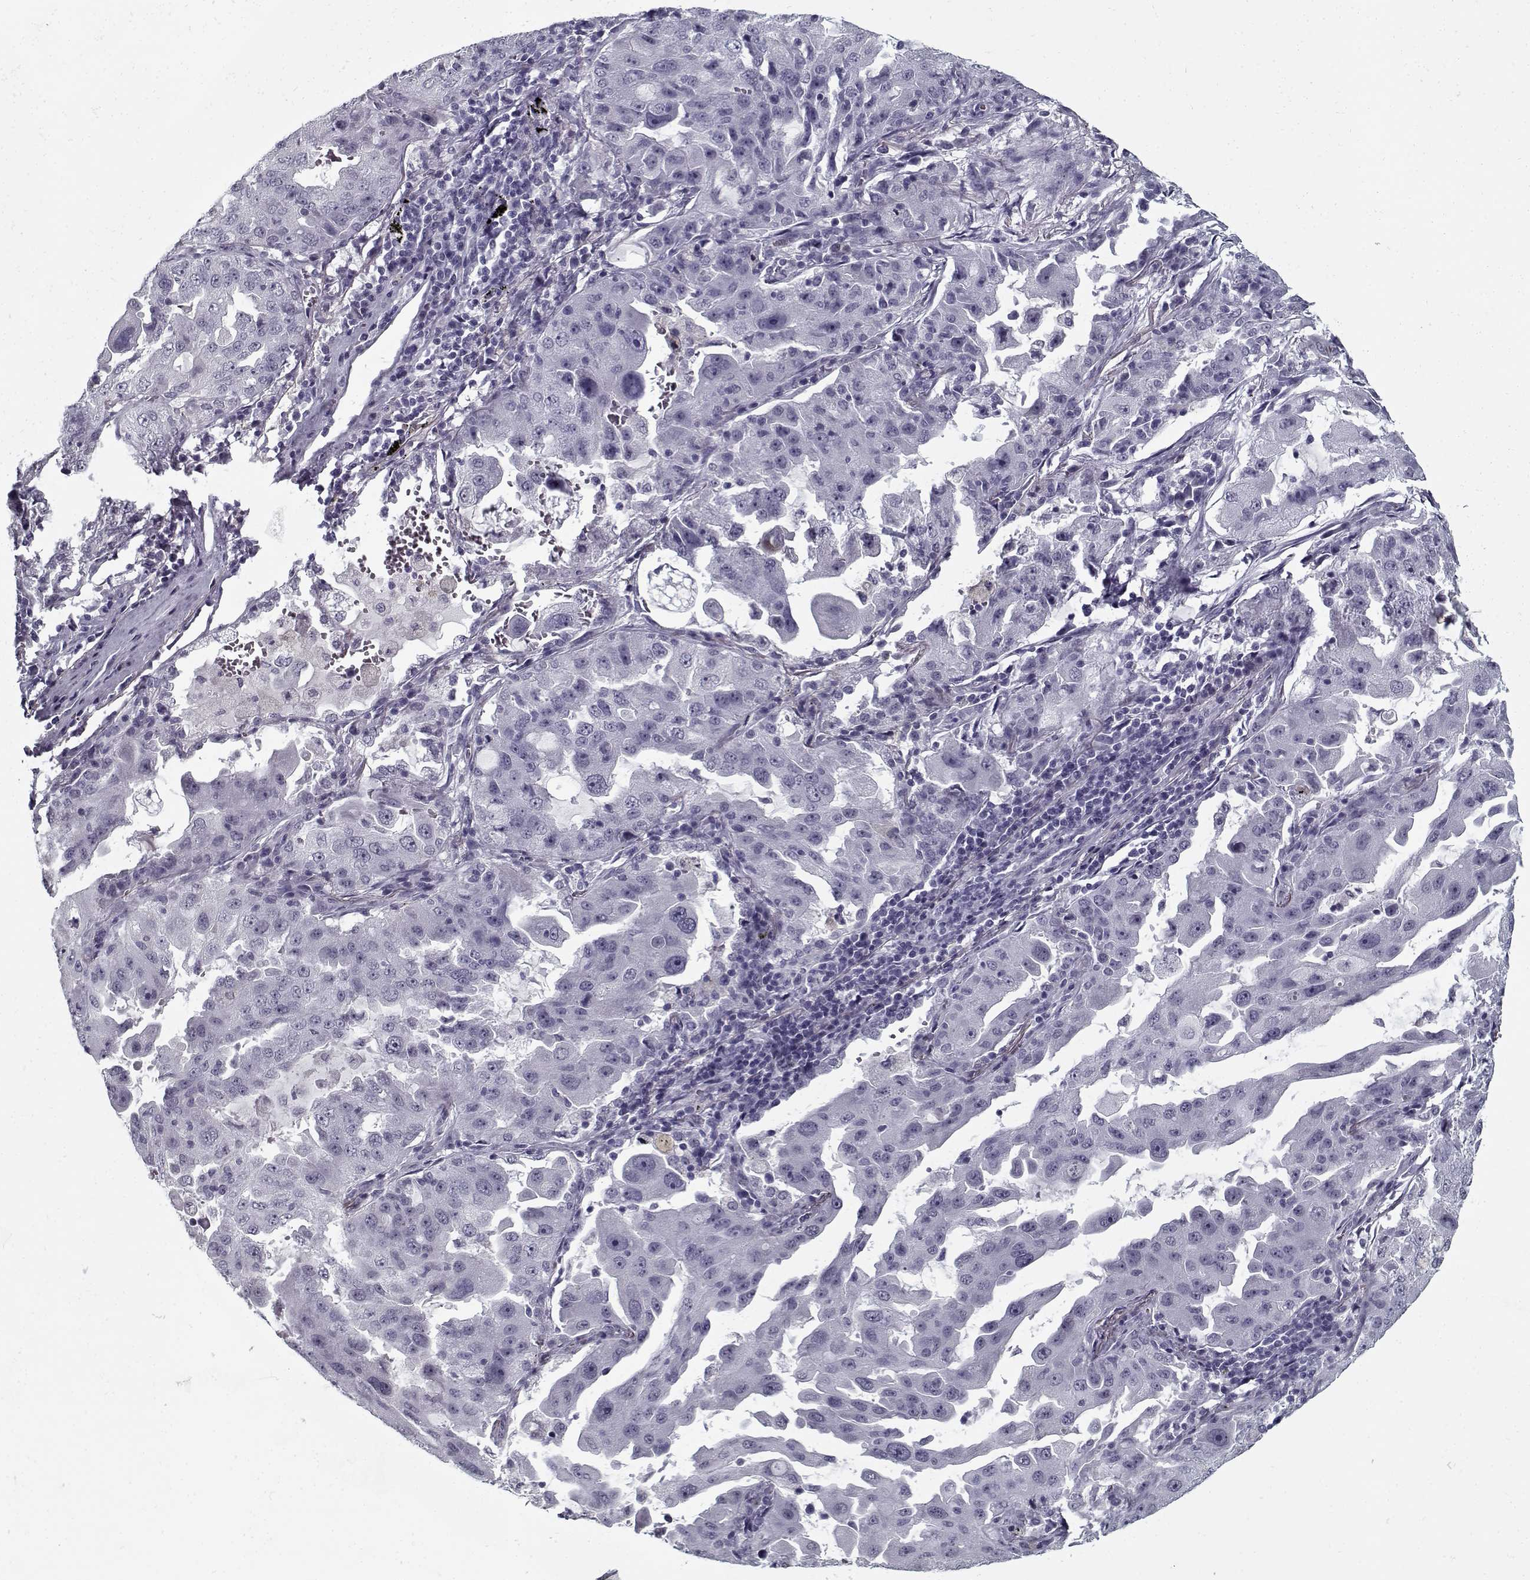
{"staining": {"intensity": "negative", "quantity": "none", "location": "none"}, "tissue": "lung cancer", "cell_type": "Tumor cells", "image_type": "cancer", "snomed": [{"axis": "morphology", "description": "Adenocarcinoma, NOS"}, {"axis": "topography", "description": "Lung"}], "caption": "Photomicrograph shows no significant protein positivity in tumor cells of lung adenocarcinoma.", "gene": "RNF32", "patient": {"sex": "female", "age": 61}}